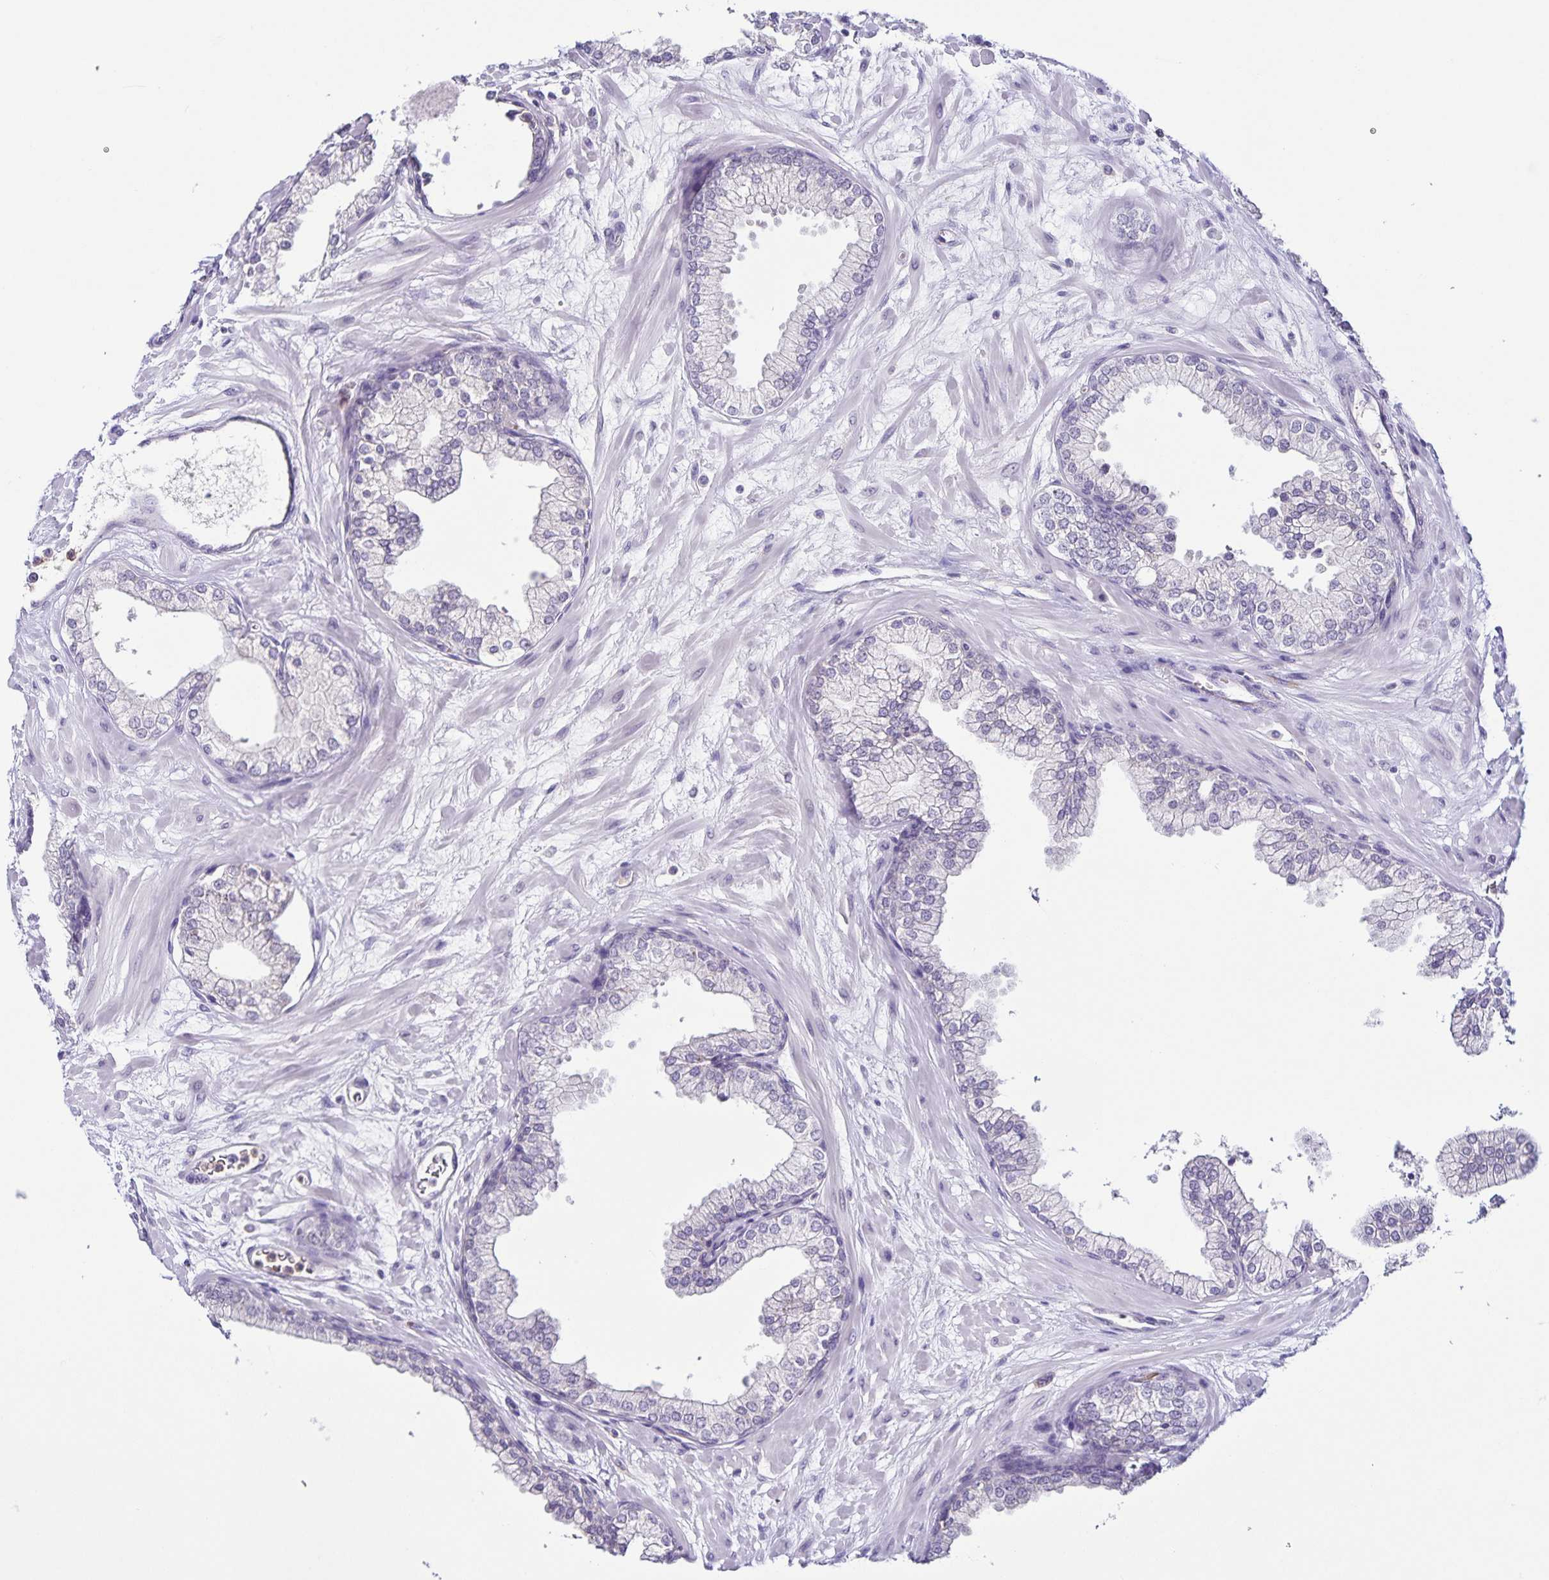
{"staining": {"intensity": "weak", "quantity": "<25%", "location": "cytoplasmic/membranous"}, "tissue": "prostate", "cell_type": "Glandular cells", "image_type": "normal", "snomed": [{"axis": "morphology", "description": "Normal tissue, NOS"}, {"axis": "topography", "description": "Prostate"}, {"axis": "topography", "description": "Peripheral nerve tissue"}], "caption": "Prostate stained for a protein using immunohistochemistry (IHC) reveals no expression glandular cells.", "gene": "STPG4", "patient": {"sex": "male", "age": 61}}